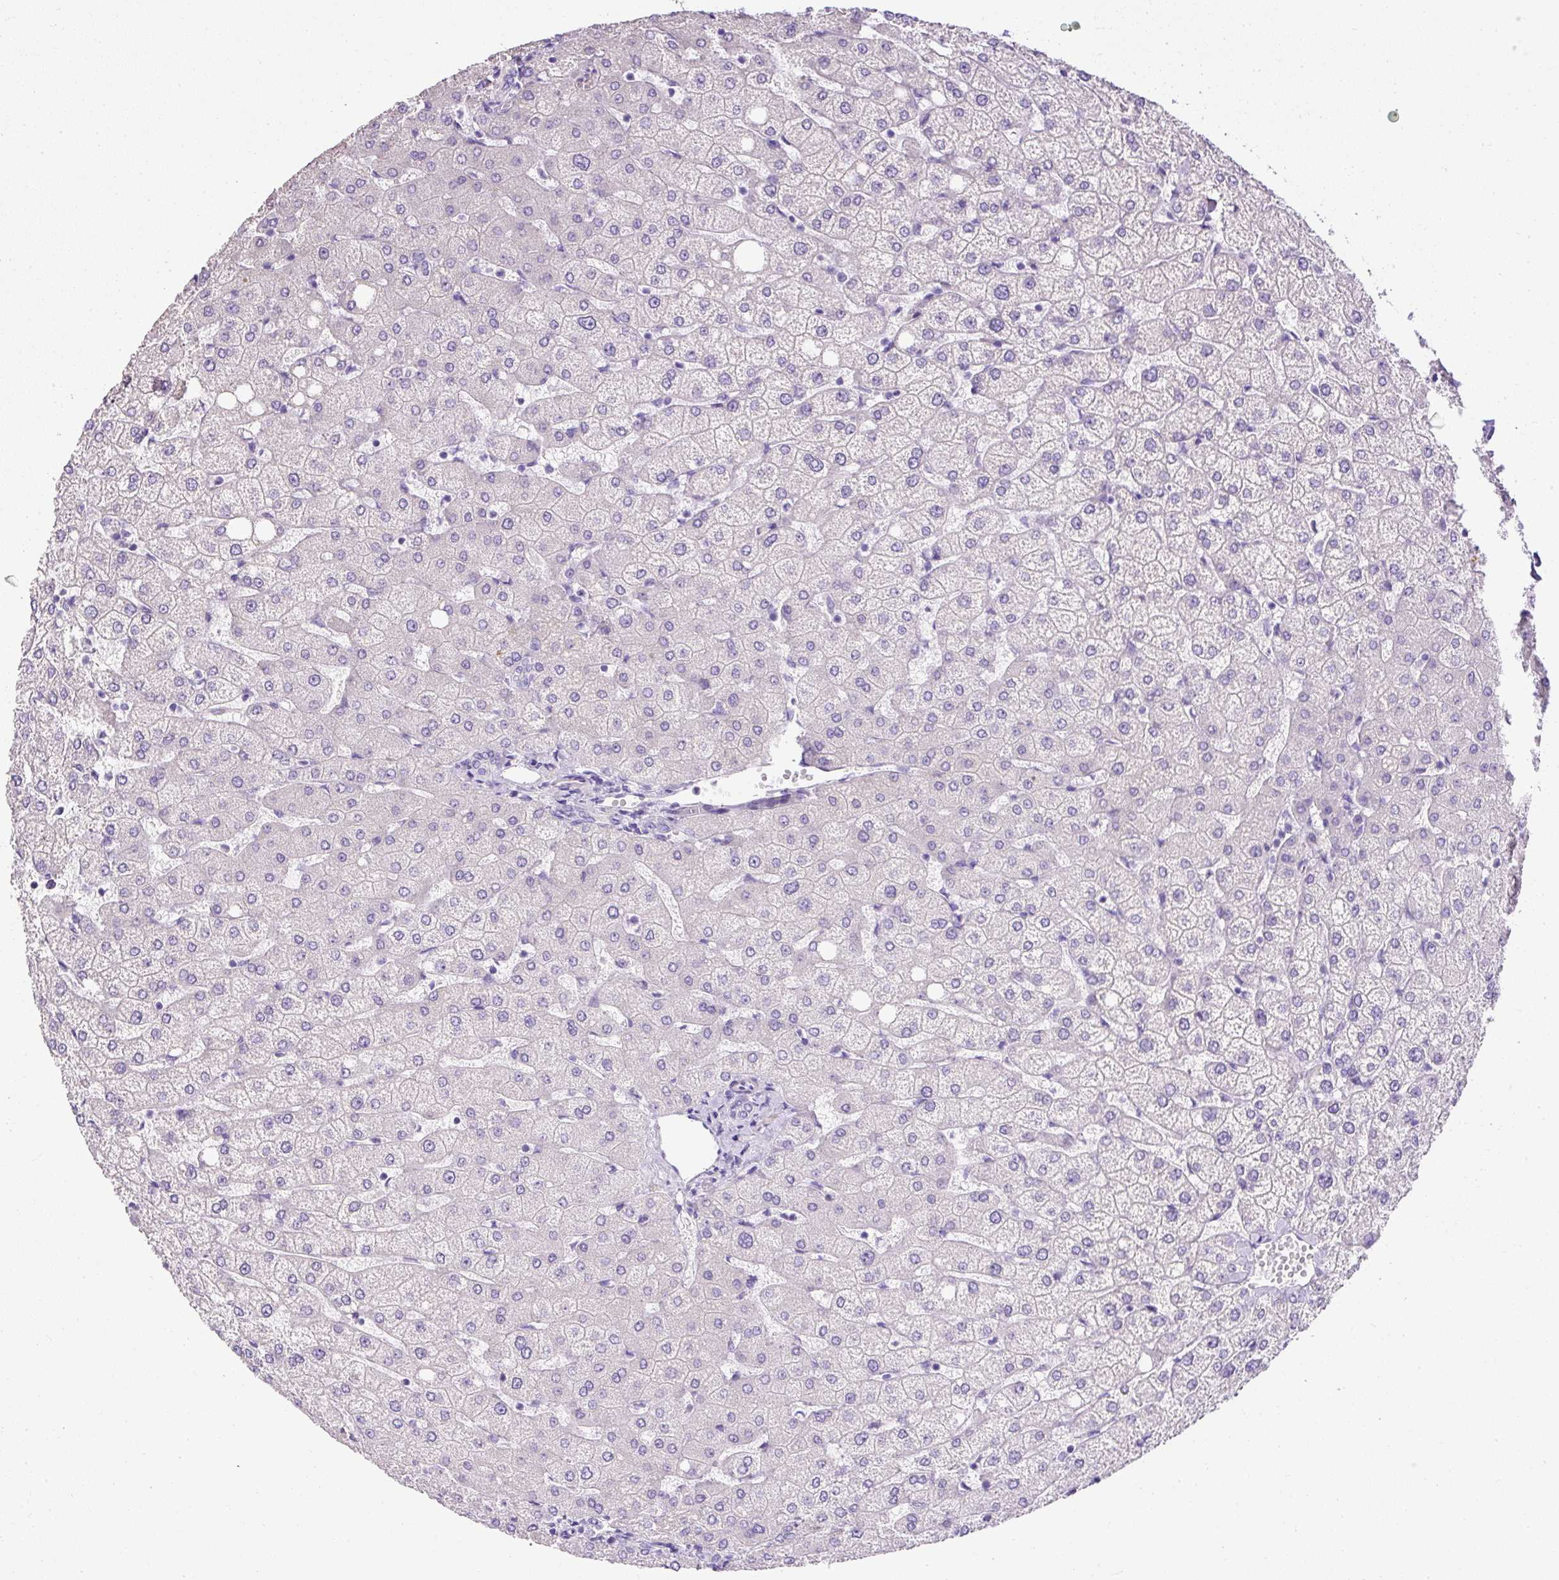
{"staining": {"intensity": "negative", "quantity": "none", "location": "none"}, "tissue": "liver", "cell_type": "Cholangiocytes", "image_type": "normal", "snomed": [{"axis": "morphology", "description": "Normal tissue, NOS"}, {"axis": "topography", "description": "Liver"}], "caption": "Photomicrograph shows no significant protein expression in cholangiocytes of benign liver. (DAB immunohistochemistry visualized using brightfield microscopy, high magnification).", "gene": "C2CD4C", "patient": {"sex": "female", "age": 54}}